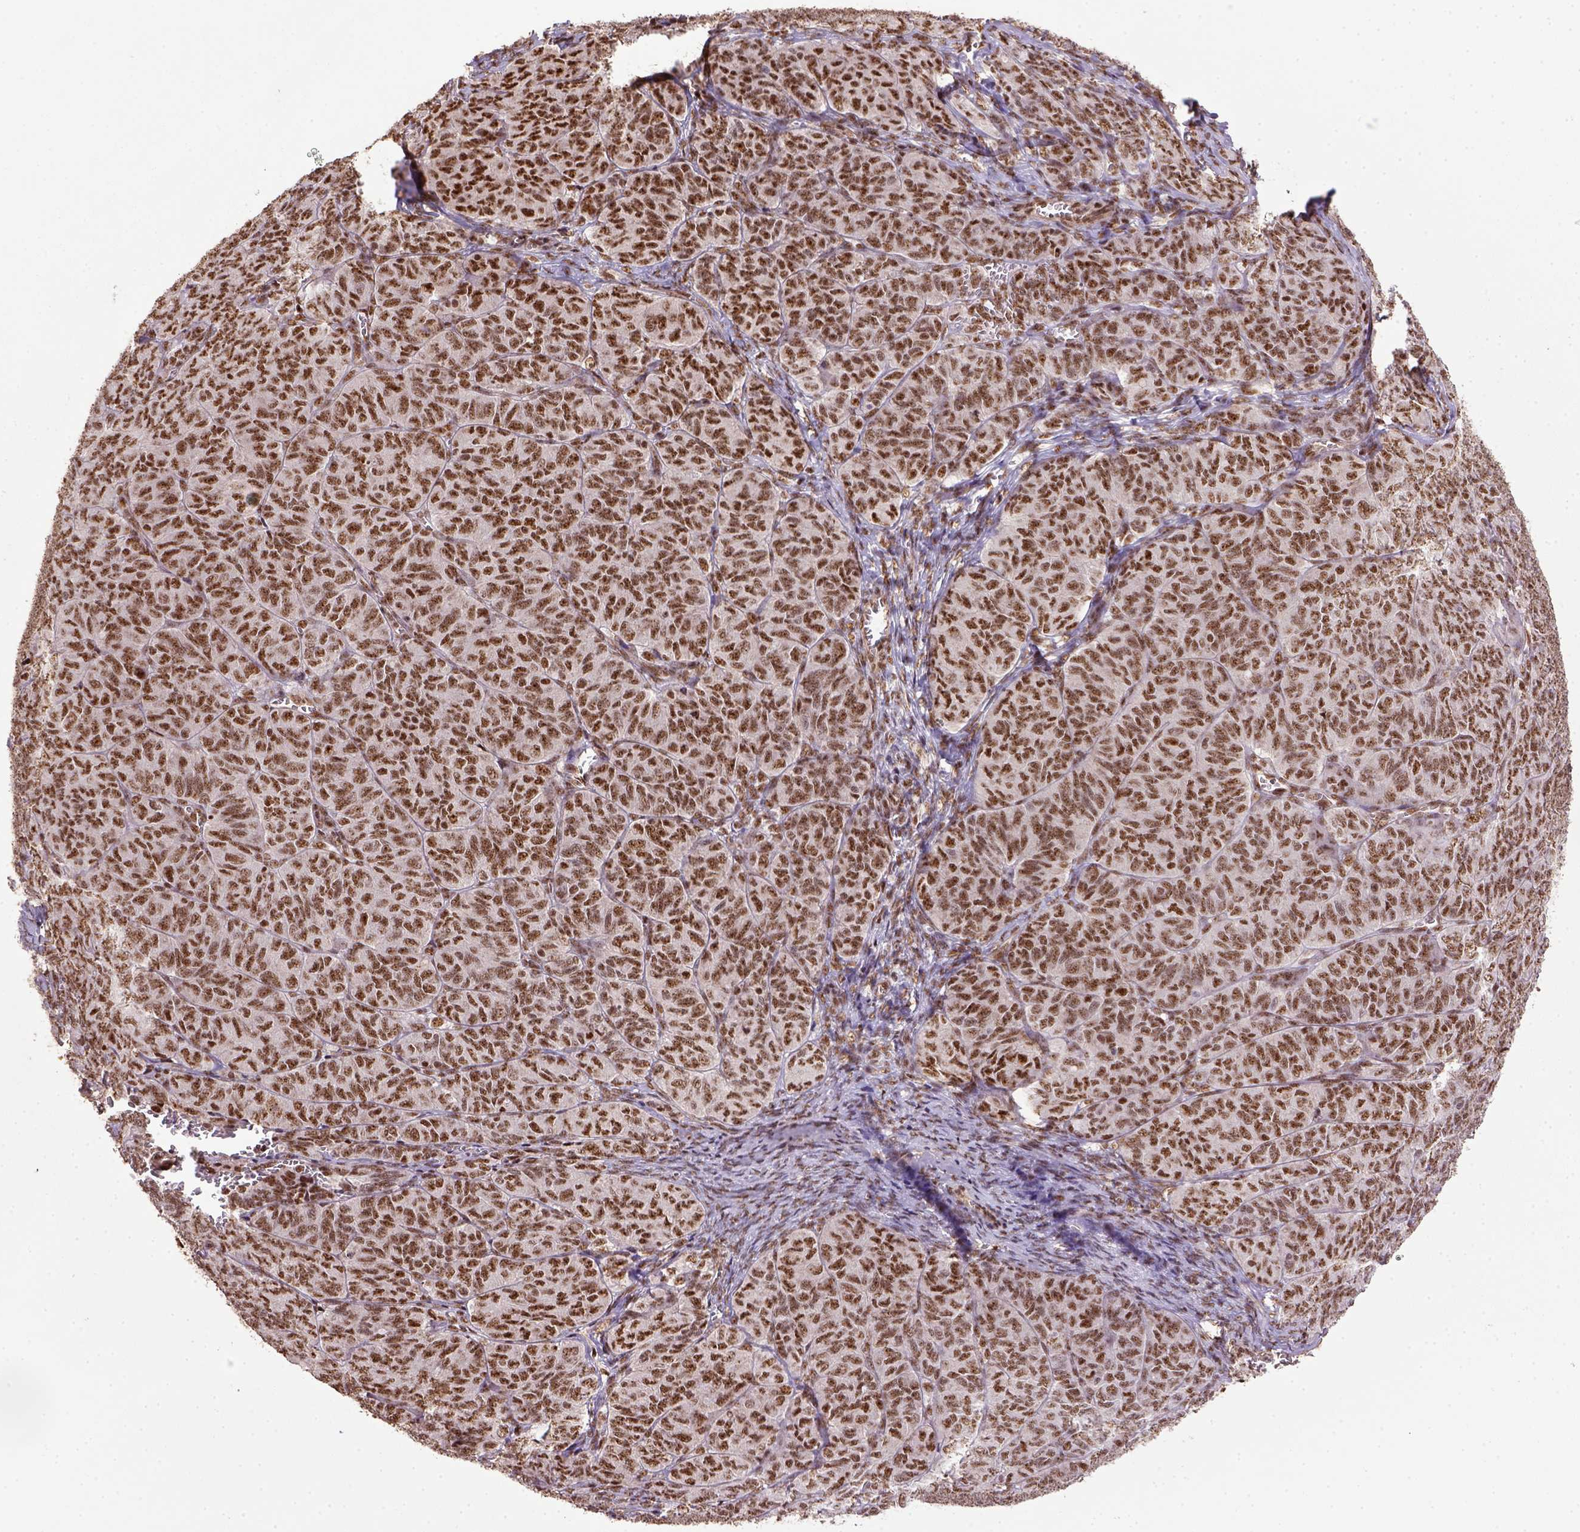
{"staining": {"intensity": "moderate", "quantity": ">75%", "location": "nuclear"}, "tissue": "ovarian cancer", "cell_type": "Tumor cells", "image_type": "cancer", "snomed": [{"axis": "morphology", "description": "Carcinoma, endometroid"}, {"axis": "topography", "description": "Ovary"}], "caption": "Human ovarian cancer stained with a protein marker exhibits moderate staining in tumor cells.", "gene": "PPIG", "patient": {"sex": "female", "age": 80}}